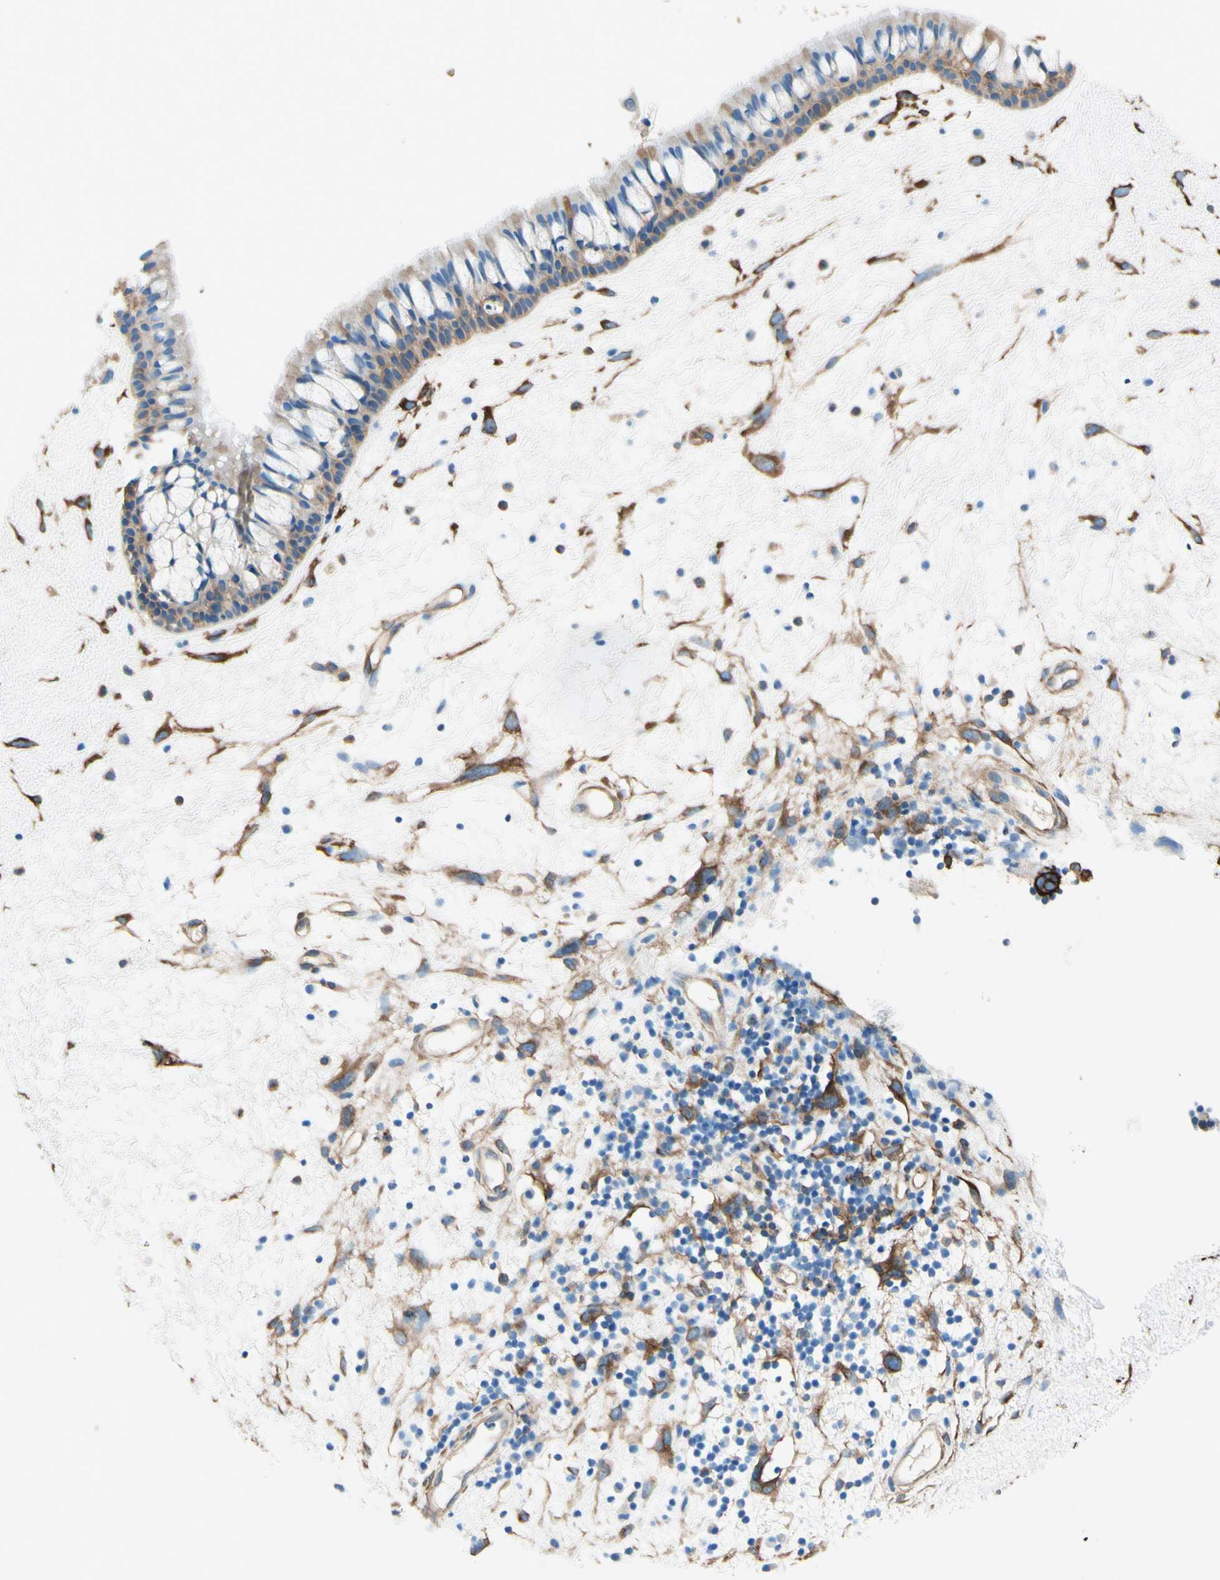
{"staining": {"intensity": "weak", "quantity": ">75%", "location": "cytoplasmic/membranous"}, "tissue": "nasopharynx", "cell_type": "Respiratory epithelial cells", "image_type": "normal", "snomed": [{"axis": "morphology", "description": "Normal tissue, NOS"}, {"axis": "morphology", "description": "Inflammation, NOS"}, {"axis": "topography", "description": "Nasopharynx"}], "caption": "Nasopharynx stained with a brown dye displays weak cytoplasmic/membranous positive staining in about >75% of respiratory epithelial cells.", "gene": "DPYSL3", "patient": {"sex": "male", "age": 48}}